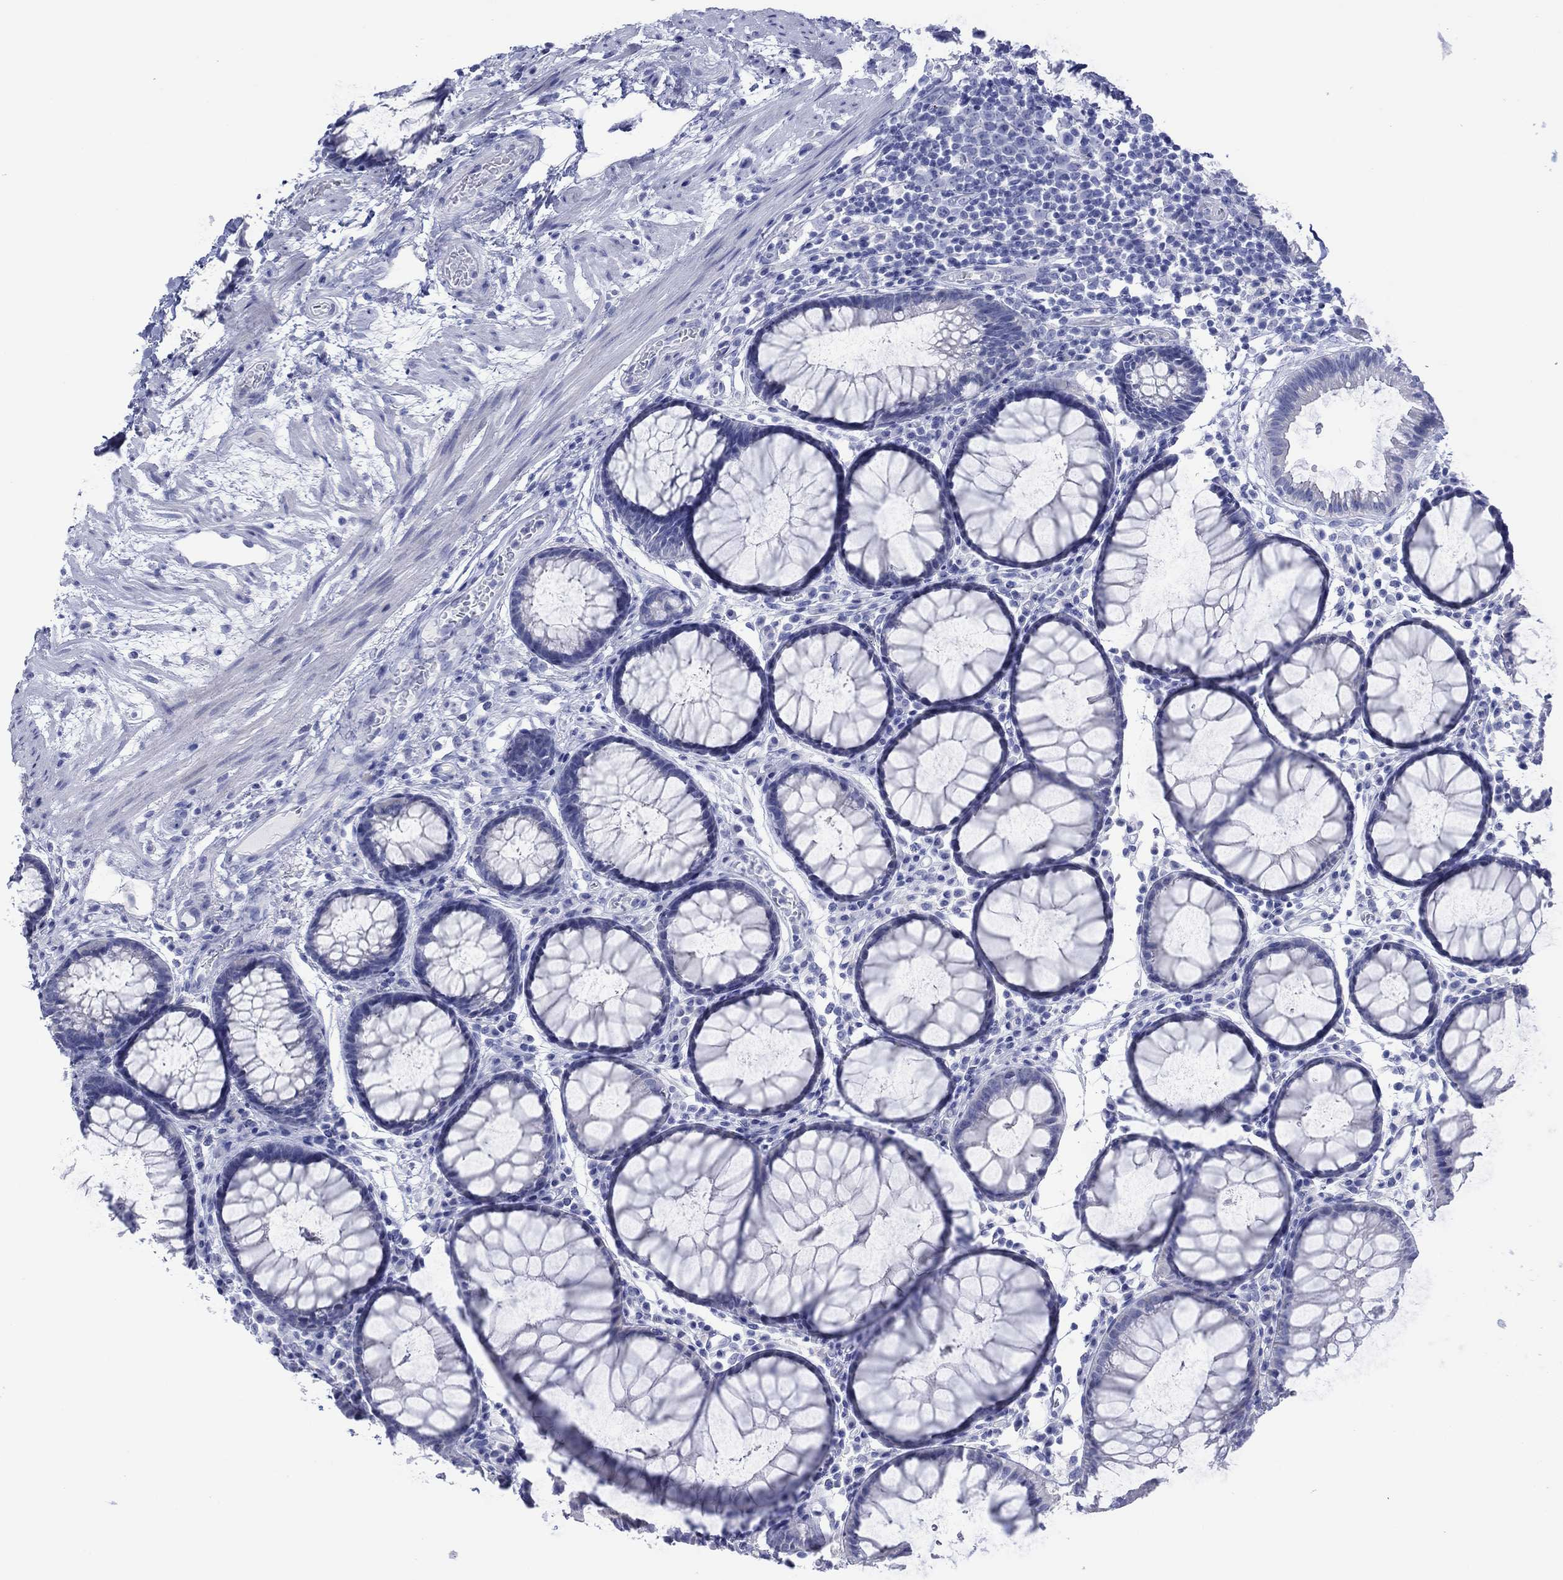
{"staining": {"intensity": "negative", "quantity": "none", "location": "none"}, "tissue": "rectum", "cell_type": "Glandular cells", "image_type": "normal", "snomed": [{"axis": "morphology", "description": "Normal tissue, NOS"}, {"axis": "topography", "description": "Rectum"}], "caption": "Human rectum stained for a protein using immunohistochemistry (IHC) reveals no positivity in glandular cells.", "gene": "MLANA", "patient": {"sex": "female", "age": 68}}